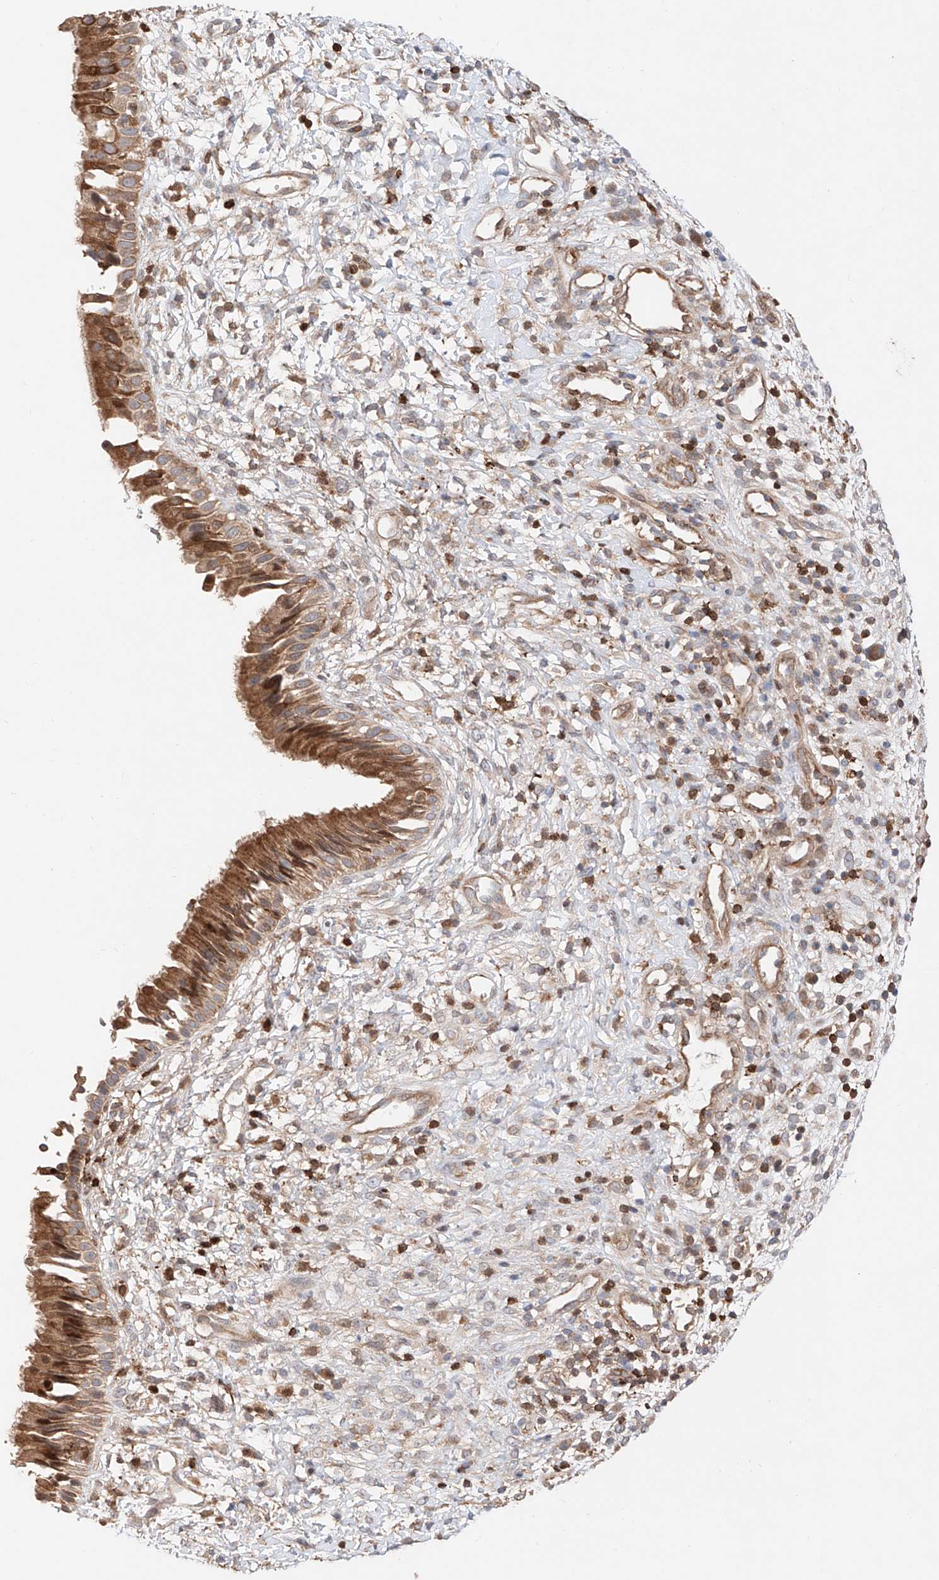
{"staining": {"intensity": "moderate", "quantity": ">75%", "location": "cytoplasmic/membranous,nuclear"}, "tissue": "nasopharynx", "cell_type": "Respiratory epithelial cells", "image_type": "normal", "snomed": [{"axis": "morphology", "description": "Normal tissue, NOS"}, {"axis": "topography", "description": "Nasopharynx"}], "caption": "This micrograph shows immunohistochemistry (IHC) staining of normal nasopharynx, with medium moderate cytoplasmic/membranous,nuclear expression in approximately >75% of respiratory epithelial cells.", "gene": "IGSF22", "patient": {"sex": "male", "age": 22}}